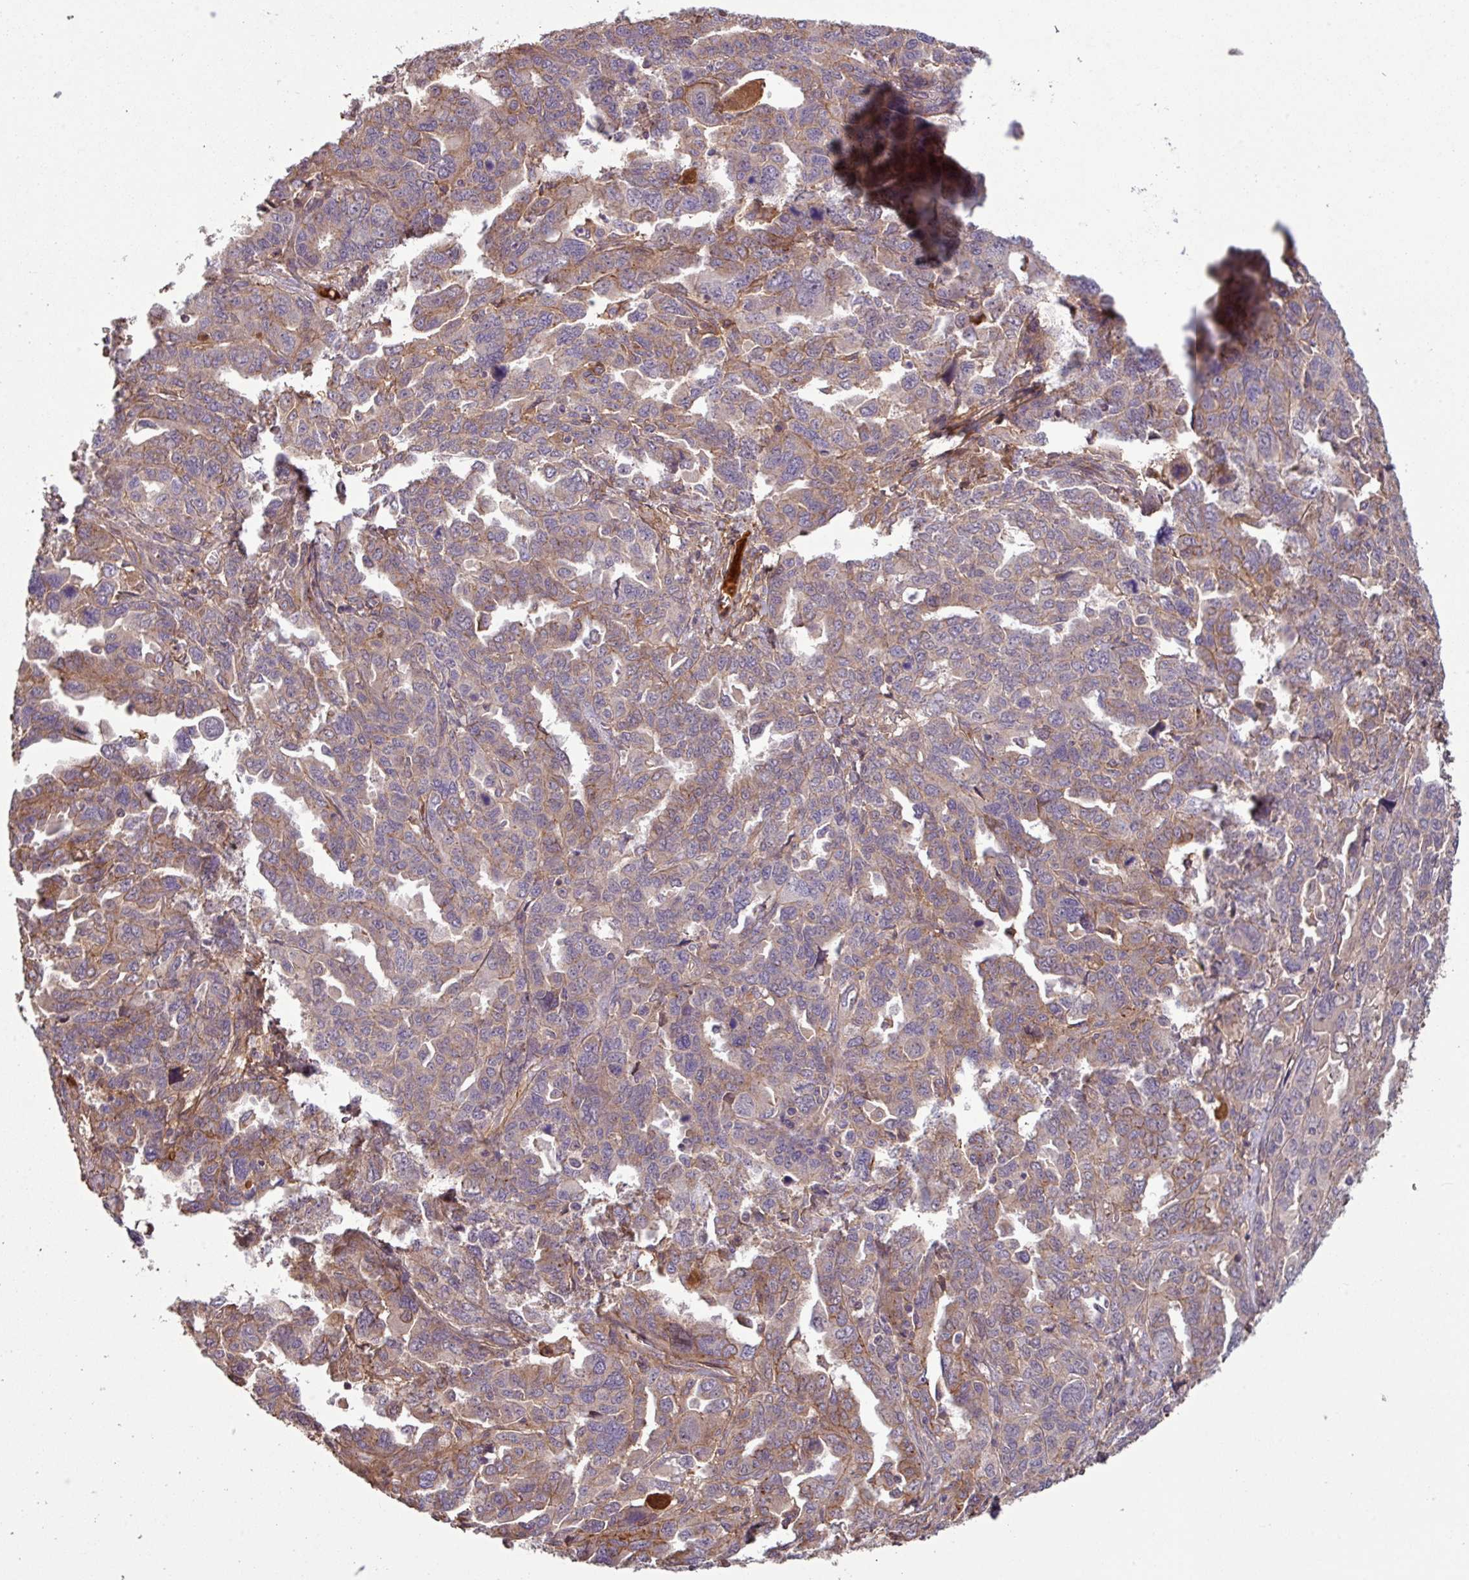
{"staining": {"intensity": "weak", "quantity": "25%-75%", "location": "cytoplasmic/membranous"}, "tissue": "ovarian cancer", "cell_type": "Tumor cells", "image_type": "cancer", "snomed": [{"axis": "morphology", "description": "Adenocarcinoma, NOS"}, {"axis": "morphology", "description": "Carcinoma, endometroid"}, {"axis": "topography", "description": "Ovary"}], "caption": "Human ovarian cancer (endometroid carcinoma) stained with a protein marker displays weak staining in tumor cells.", "gene": "C4B", "patient": {"sex": "female", "age": 72}}